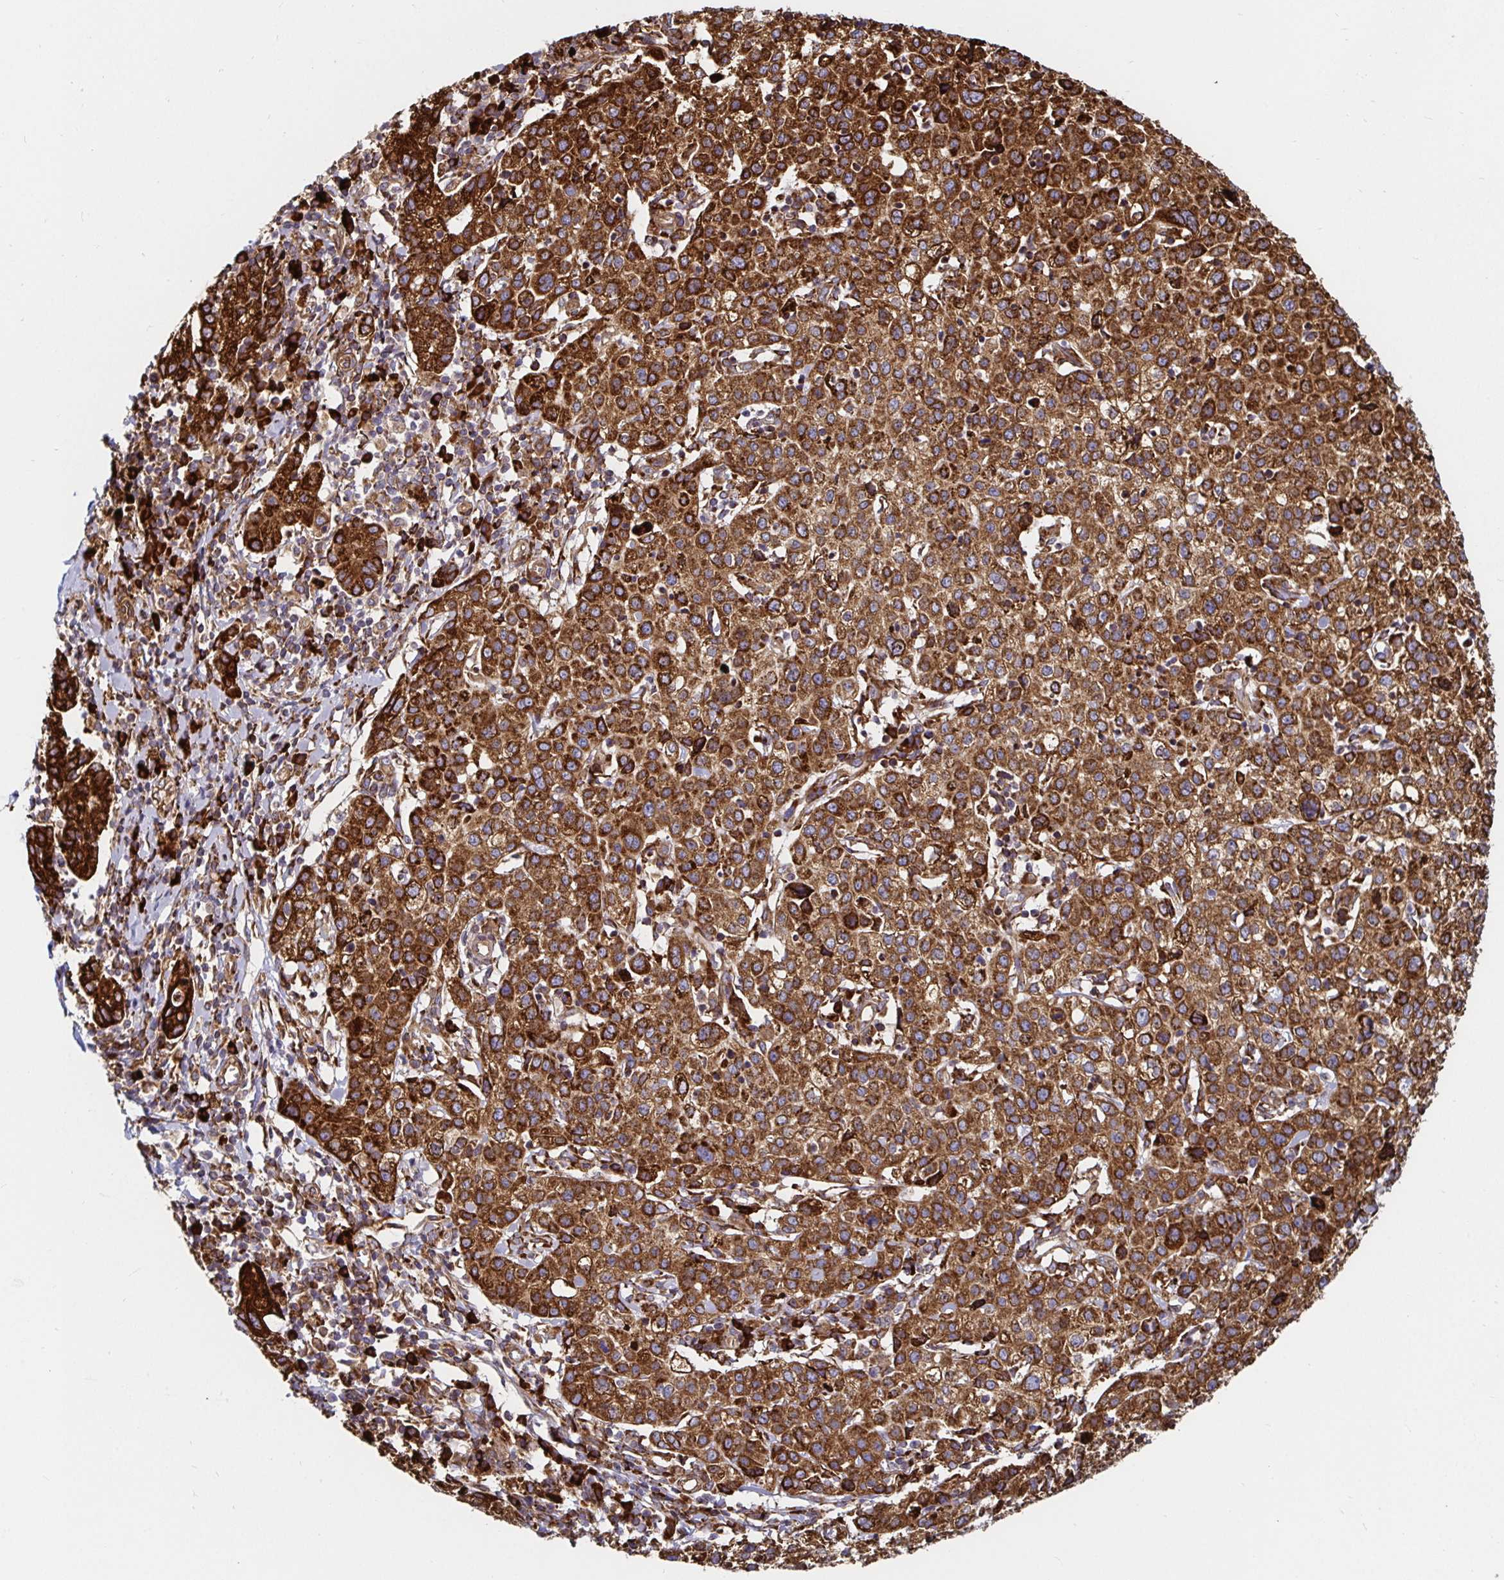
{"staining": {"intensity": "strong", "quantity": ">75%", "location": "cytoplasmic/membranous"}, "tissue": "cervical cancer", "cell_type": "Tumor cells", "image_type": "cancer", "snomed": [{"axis": "morphology", "description": "Normal tissue, NOS"}, {"axis": "morphology", "description": "Adenocarcinoma, NOS"}, {"axis": "topography", "description": "Cervix"}], "caption": "Protein staining by IHC demonstrates strong cytoplasmic/membranous staining in about >75% of tumor cells in cervical cancer.", "gene": "SMYD3", "patient": {"sex": "female", "age": 44}}